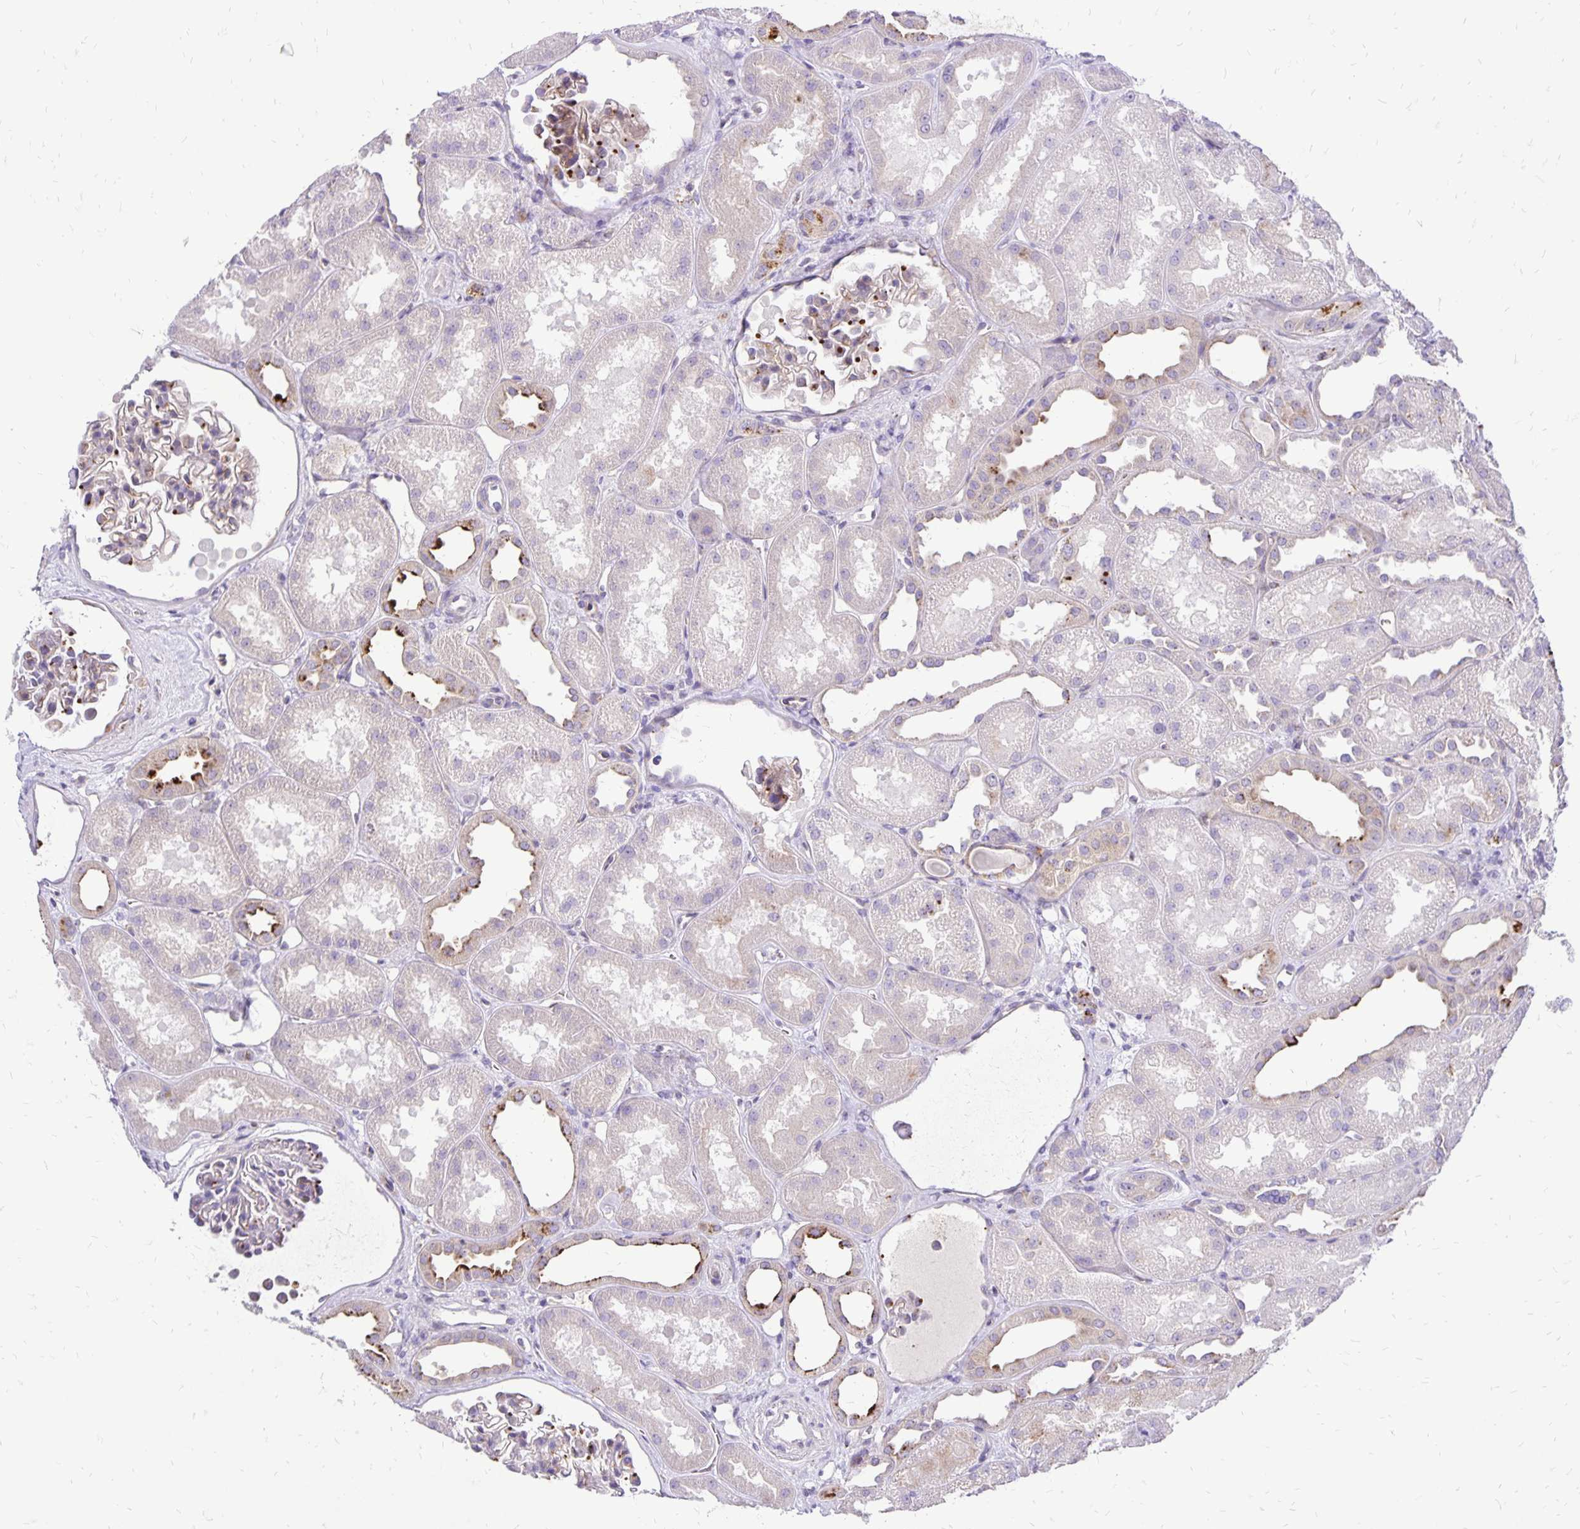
{"staining": {"intensity": "moderate", "quantity": "<25%", "location": "cytoplasmic/membranous"}, "tissue": "kidney", "cell_type": "Cells in glomeruli", "image_type": "normal", "snomed": [{"axis": "morphology", "description": "Normal tissue, NOS"}, {"axis": "topography", "description": "Kidney"}], "caption": "Moderate cytoplasmic/membranous protein staining is present in approximately <25% of cells in glomeruli in kidney. (brown staining indicates protein expression, while blue staining denotes nuclei).", "gene": "EIF5A", "patient": {"sex": "male", "age": 61}}